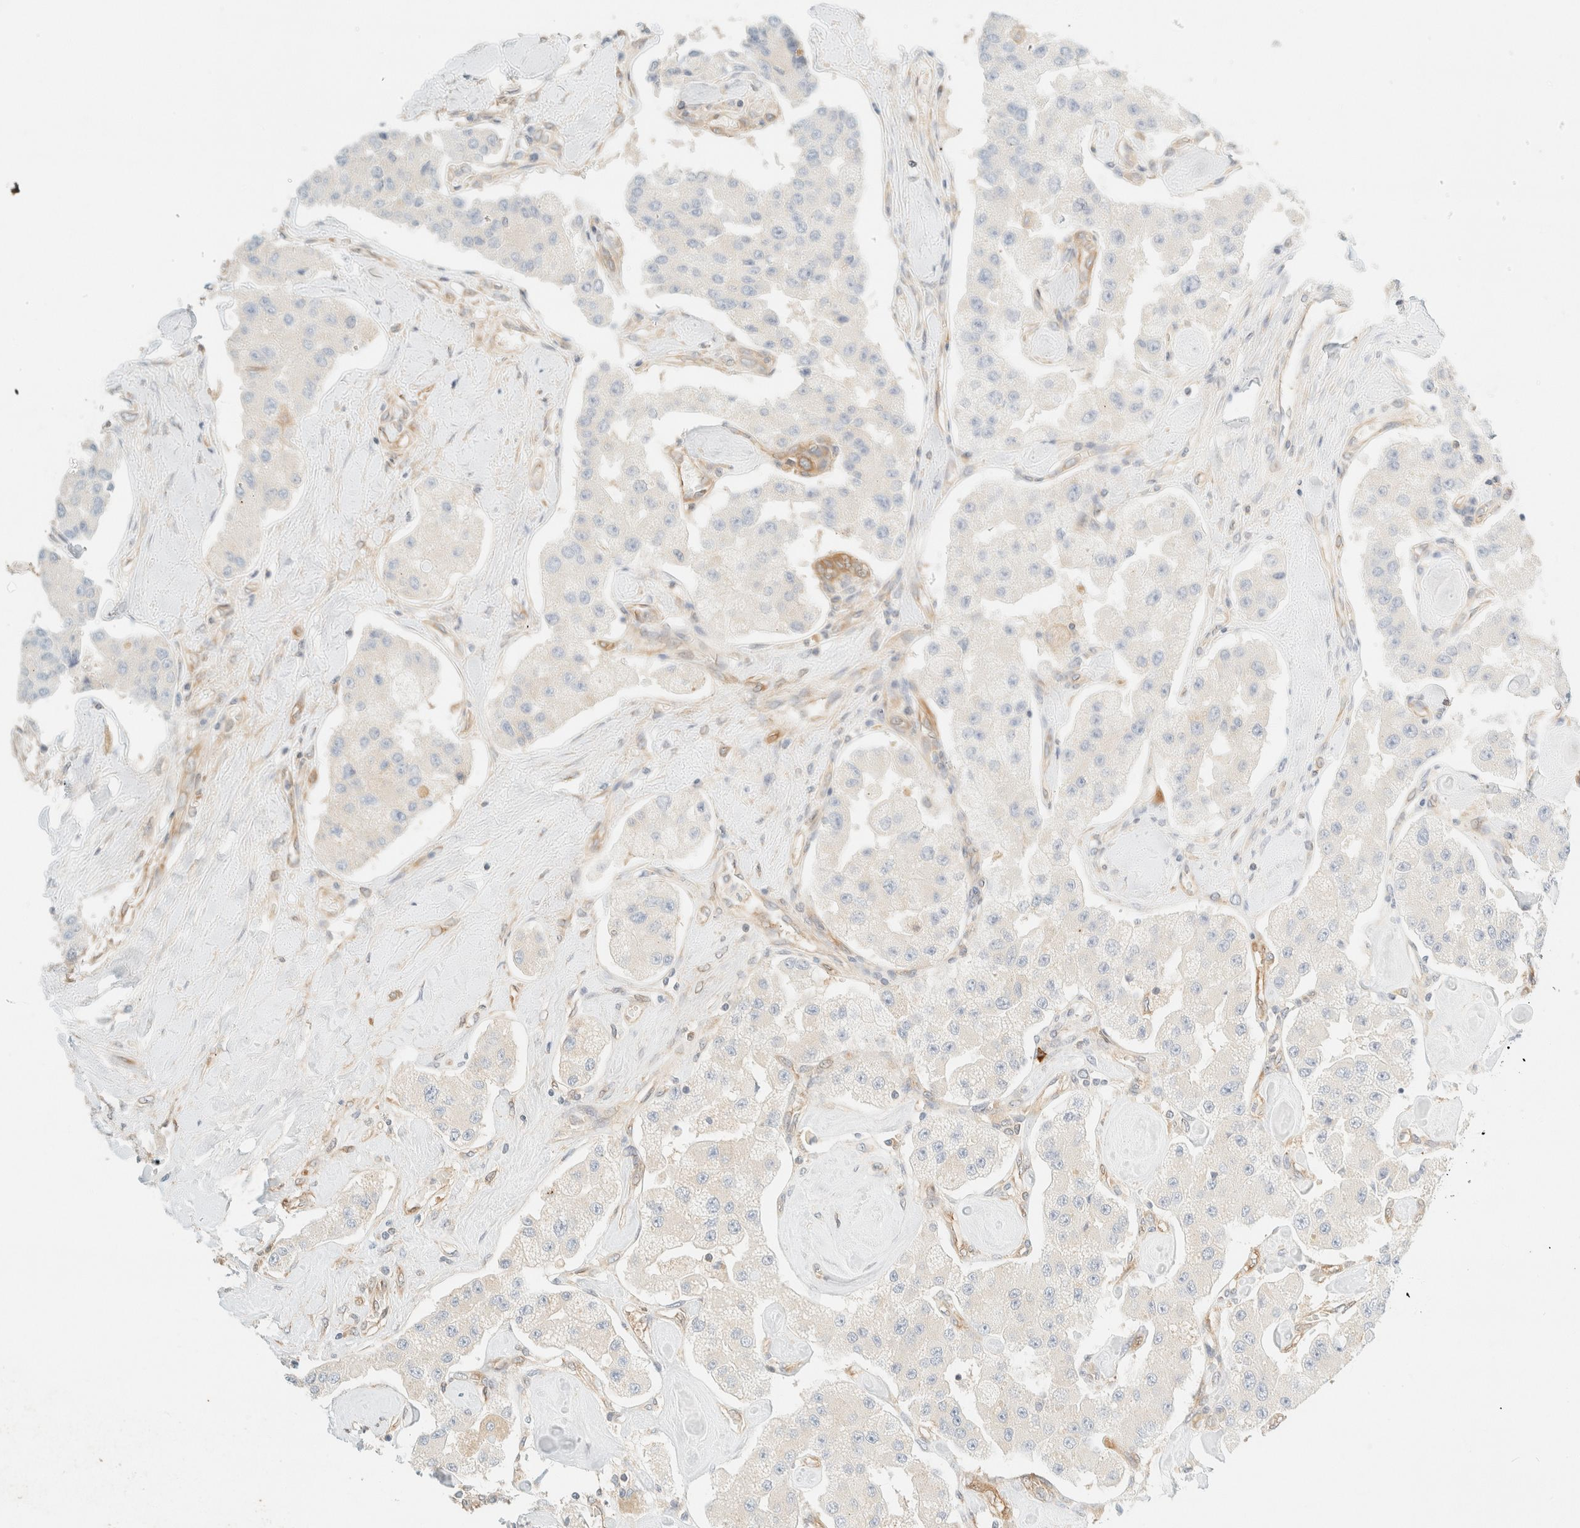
{"staining": {"intensity": "negative", "quantity": "none", "location": "none"}, "tissue": "carcinoid", "cell_type": "Tumor cells", "image_type": "cancer", "snomed": [{"axis": "morphology", "description": "Carcinoid, malignant, NOS"}, {"axis": "topography", "description": "Pancreas"}], "caption": "Immunohistochemical staining of carcinoid demonstrates no significant expression in tumor cells. (DAB IHC visualized using brightfield microscopy, high magnification).", "gene": "FHOD1", "patient": {"sex": "male", "age": 41}}